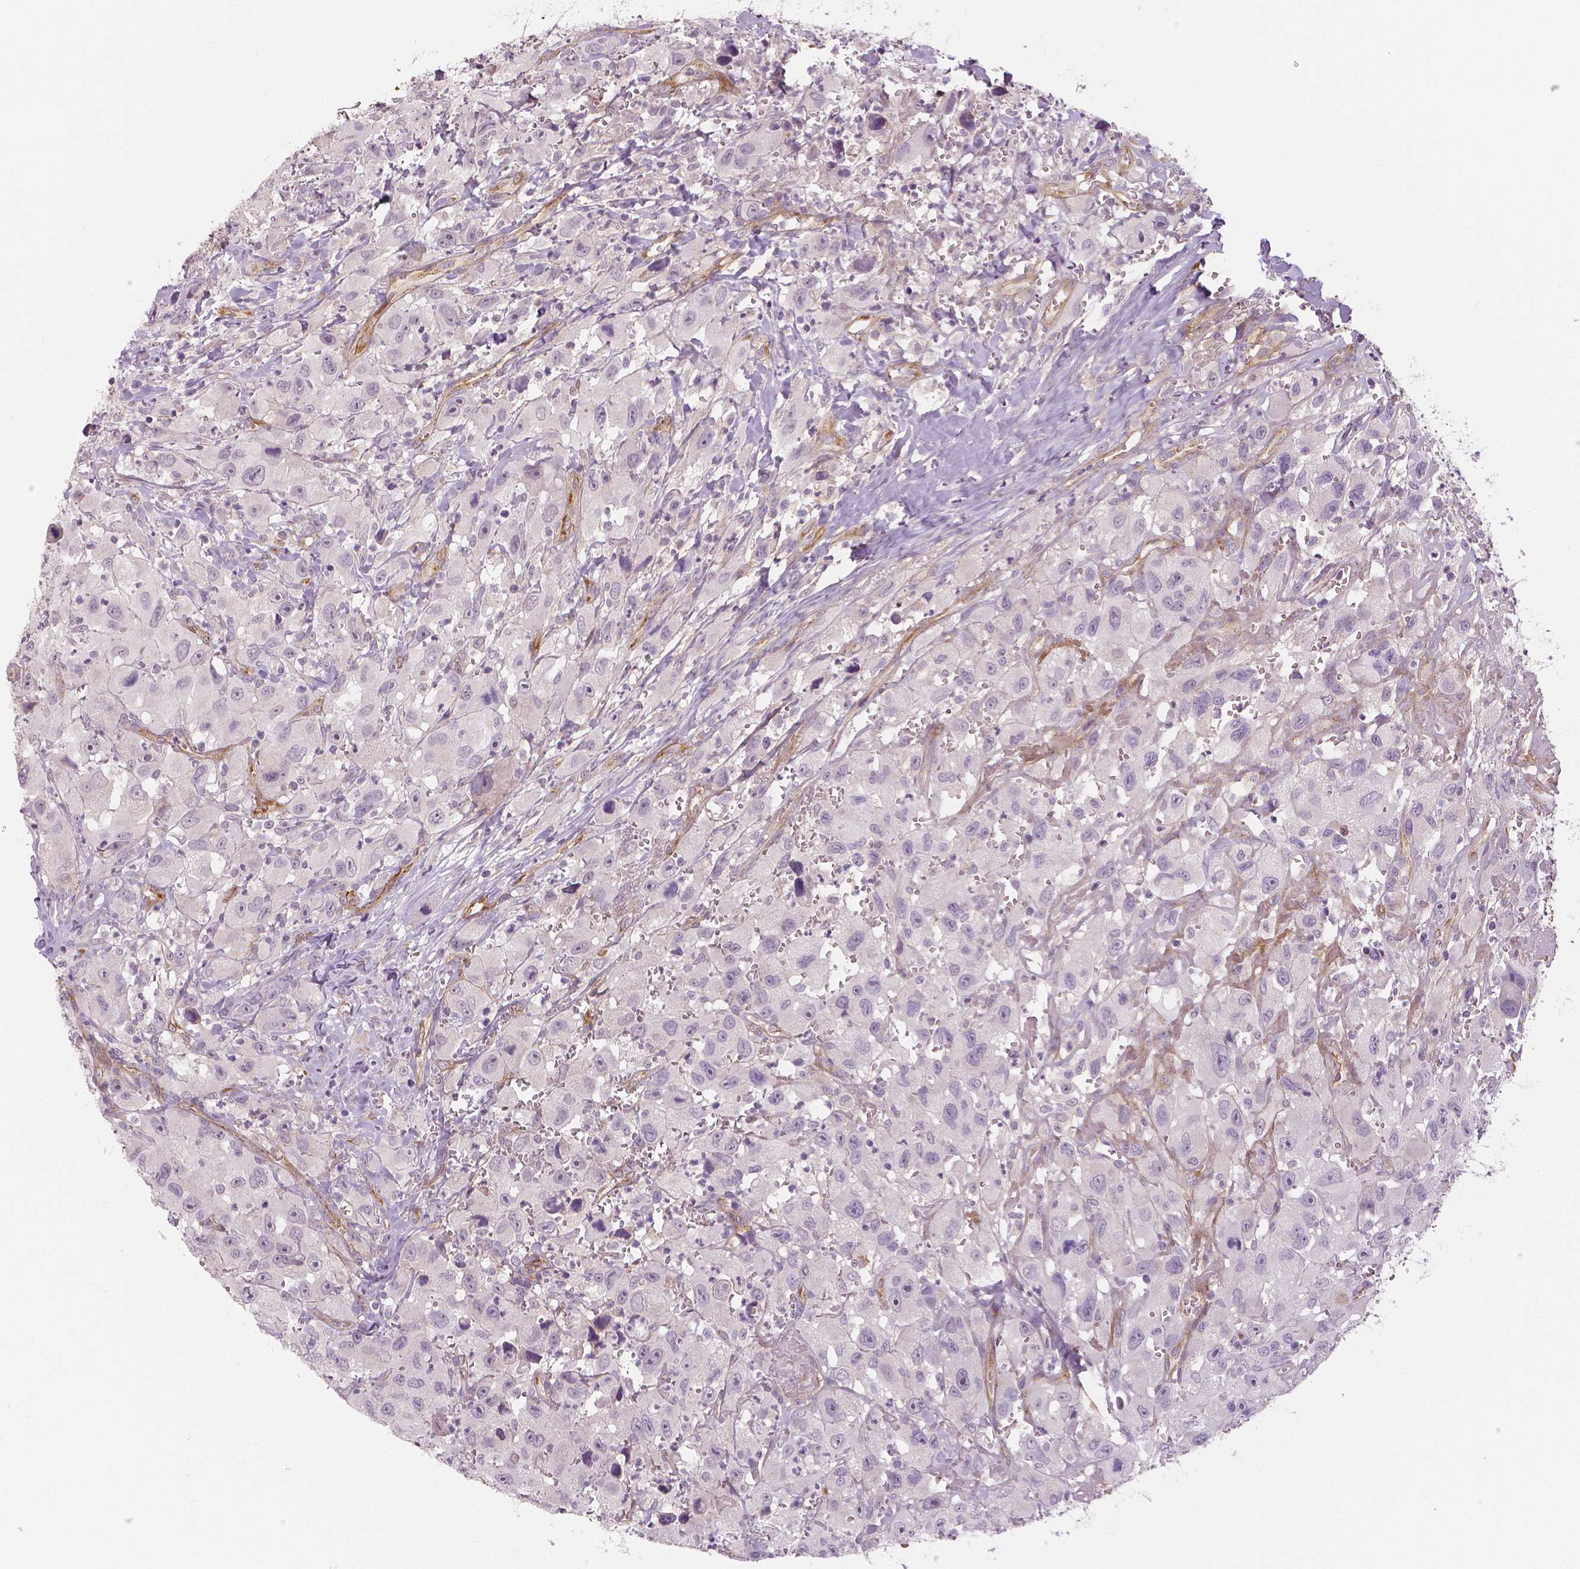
{"staining": {"intensity": "negative", "quantity": "none", "location": "none"}, "tissue": "head and neck cancer", "cell_type": "Tumor cells", "image_type": "cancer", "snomed": [{"axis": "morphology", "description": "Squamous cell carcinoma, NOS"}, {"axis": "morphology", "description": "Squamous cell carcinoma, metastatic, NOS"}, {"axis": "topography", "description": "Oral tissue"}, {"axis": "topography", "description": "Head-Neck"}], "caption": "This is an IHC photomicrograph of head and neck cancer (squamous cell carcinoma). There is no expression in tumor cells.", "gene": "FLT1", "patient": {"sex": "female", "age": 85}}